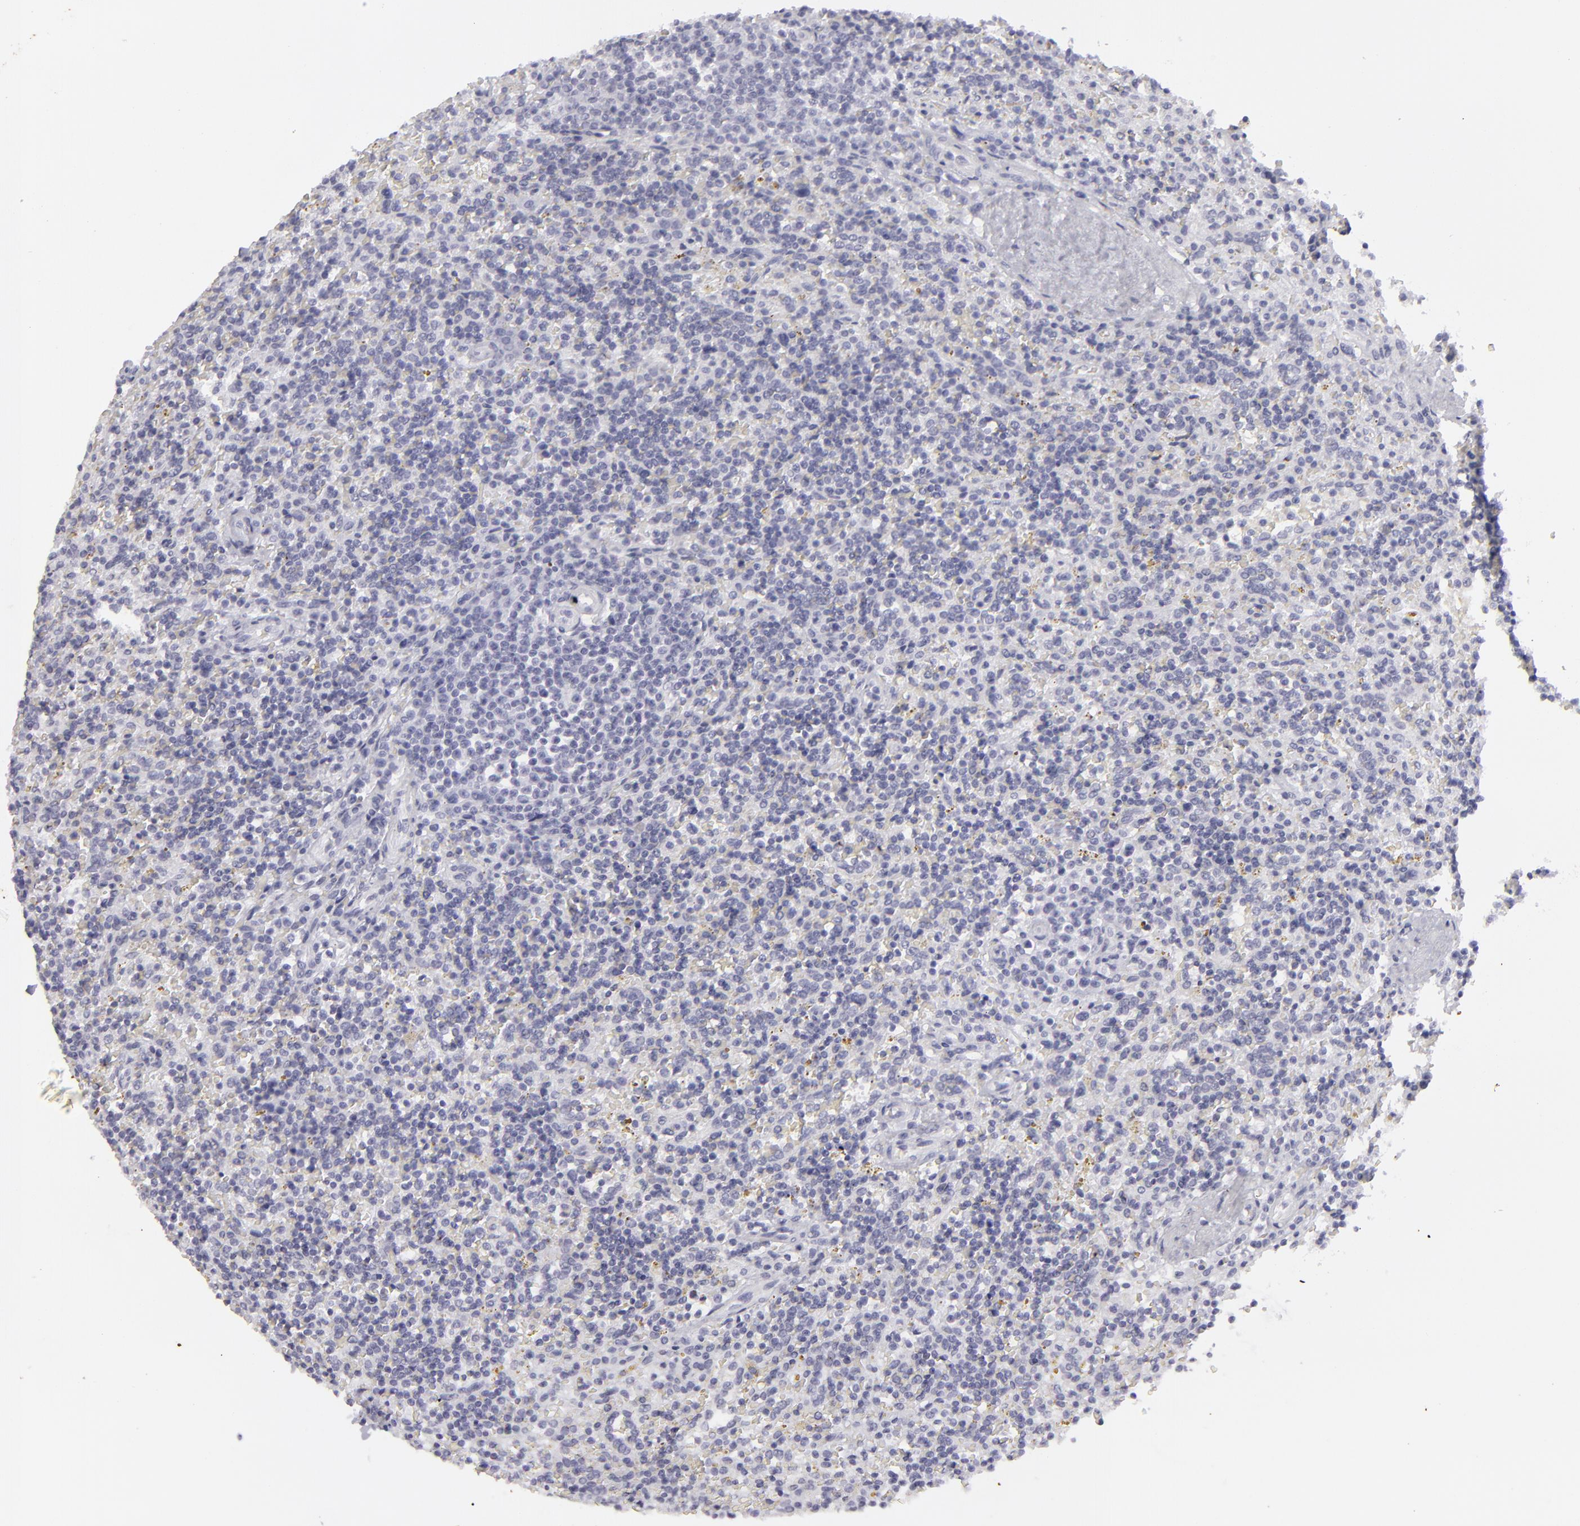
{"staining": {"intensity": "negative", "quantity": "none", "location": "none"}, "tissue": "lymphoma", "cell_type": "Tumor cells", "image_type": "cancer", "snomed": [{"axis": "morphology", "description": "Malignant lymphoma, non-Hodgkin's type, Low grade"}, {"axis": "topography", "description": "Spleen"}], "caption": "Tumor cells show no significant staining in lymphoma.", "gene": "KRT1", "patient": {"sex": "male", "age": 67}}